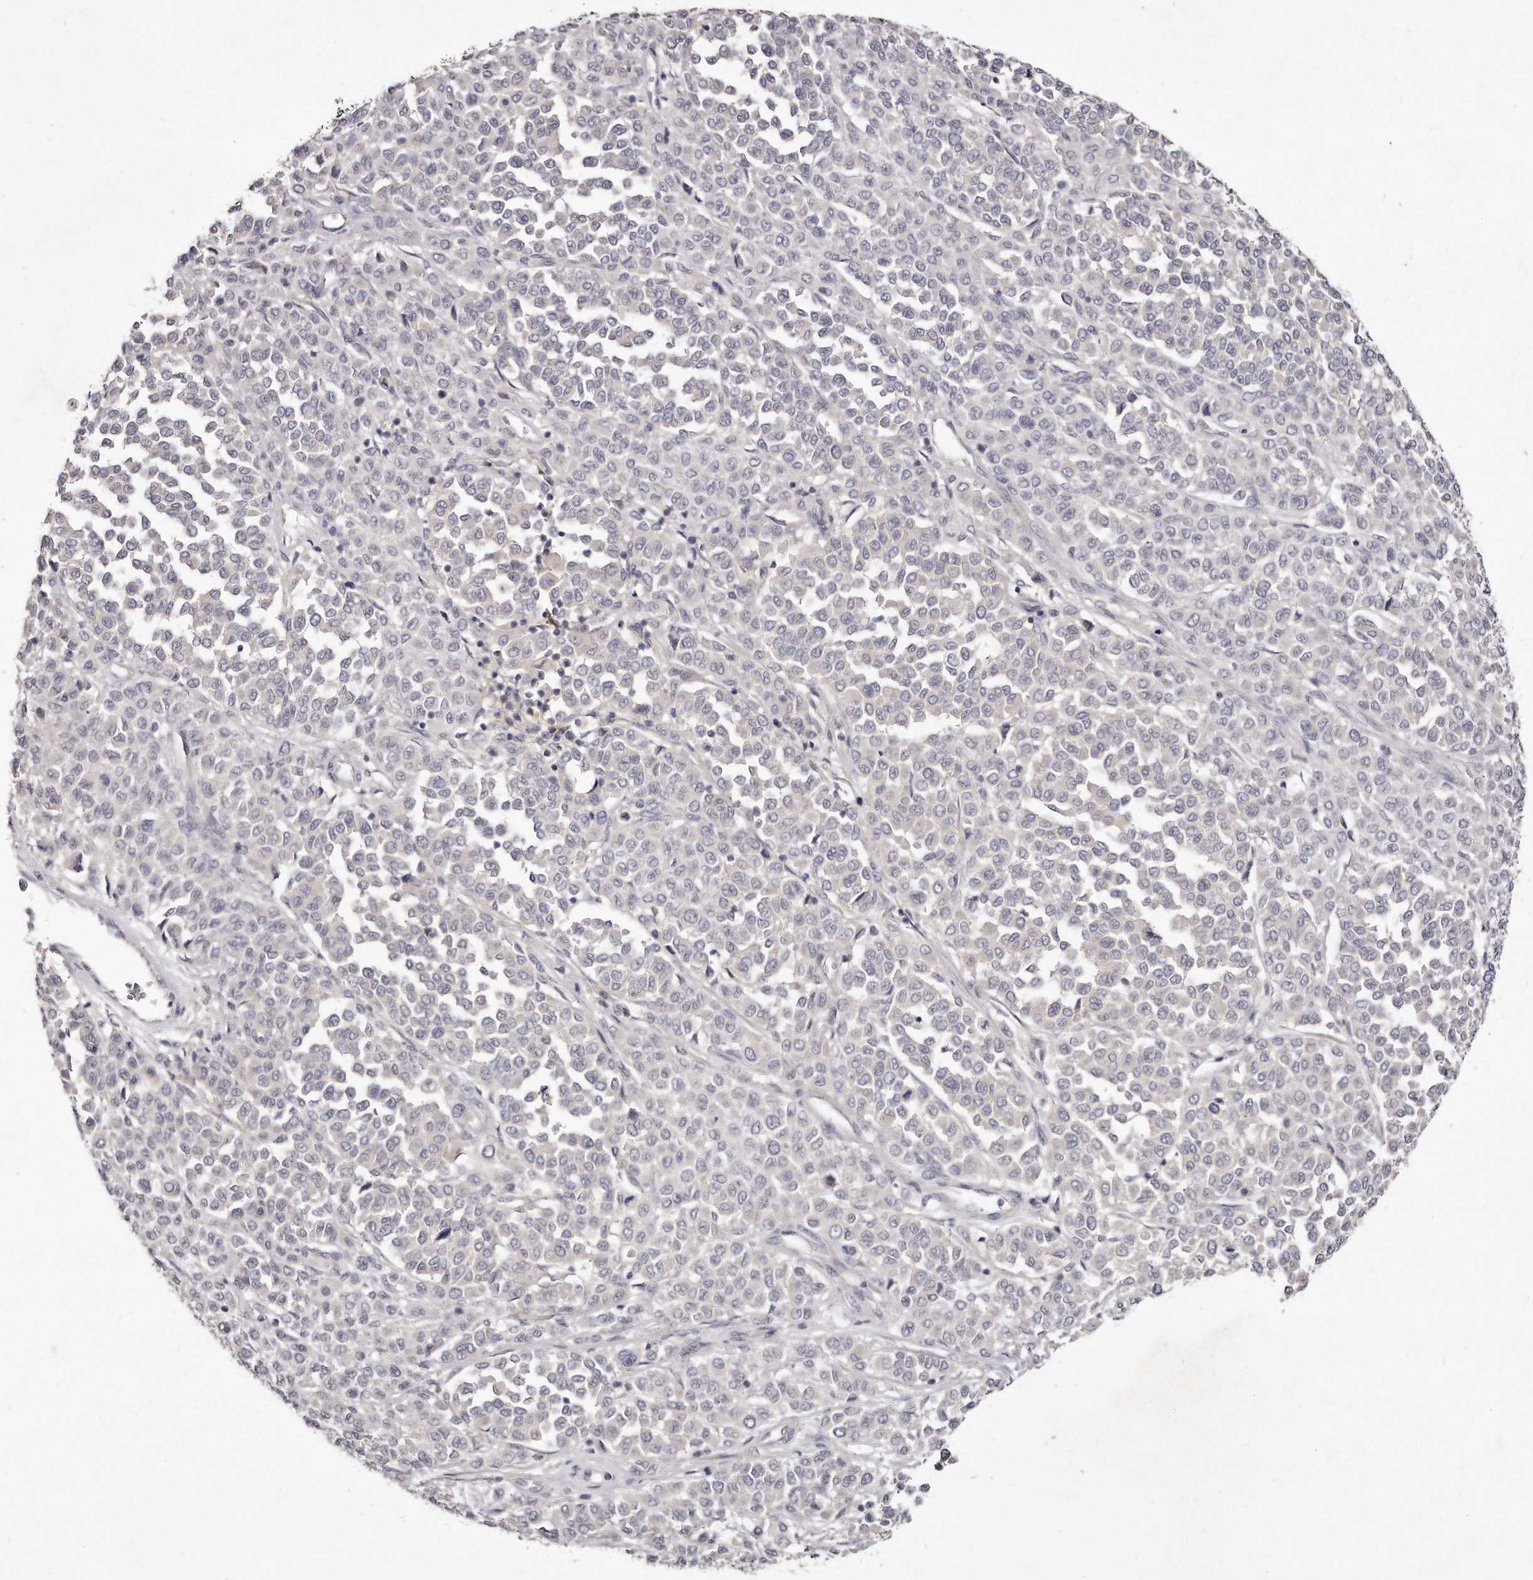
{"staining": {"intensity": "negative", "quantity": "none", "location": "none"}, "tissue": "melanoma", "cell_type": "Tumor cells", "image_type": "cancer", "snomed": [{"axis": "morphology", "description": "Malignant melanoma, Metastatic site"}, {"axis": "topography", "description": "Pancreas"}], "caption": "The immunohistochemistry (IHC) micrograph has no significant staining in tumor cells of melanoma tissue.", "gene": "TTLL4", "patient": {"sex": "female", "age": 30}}